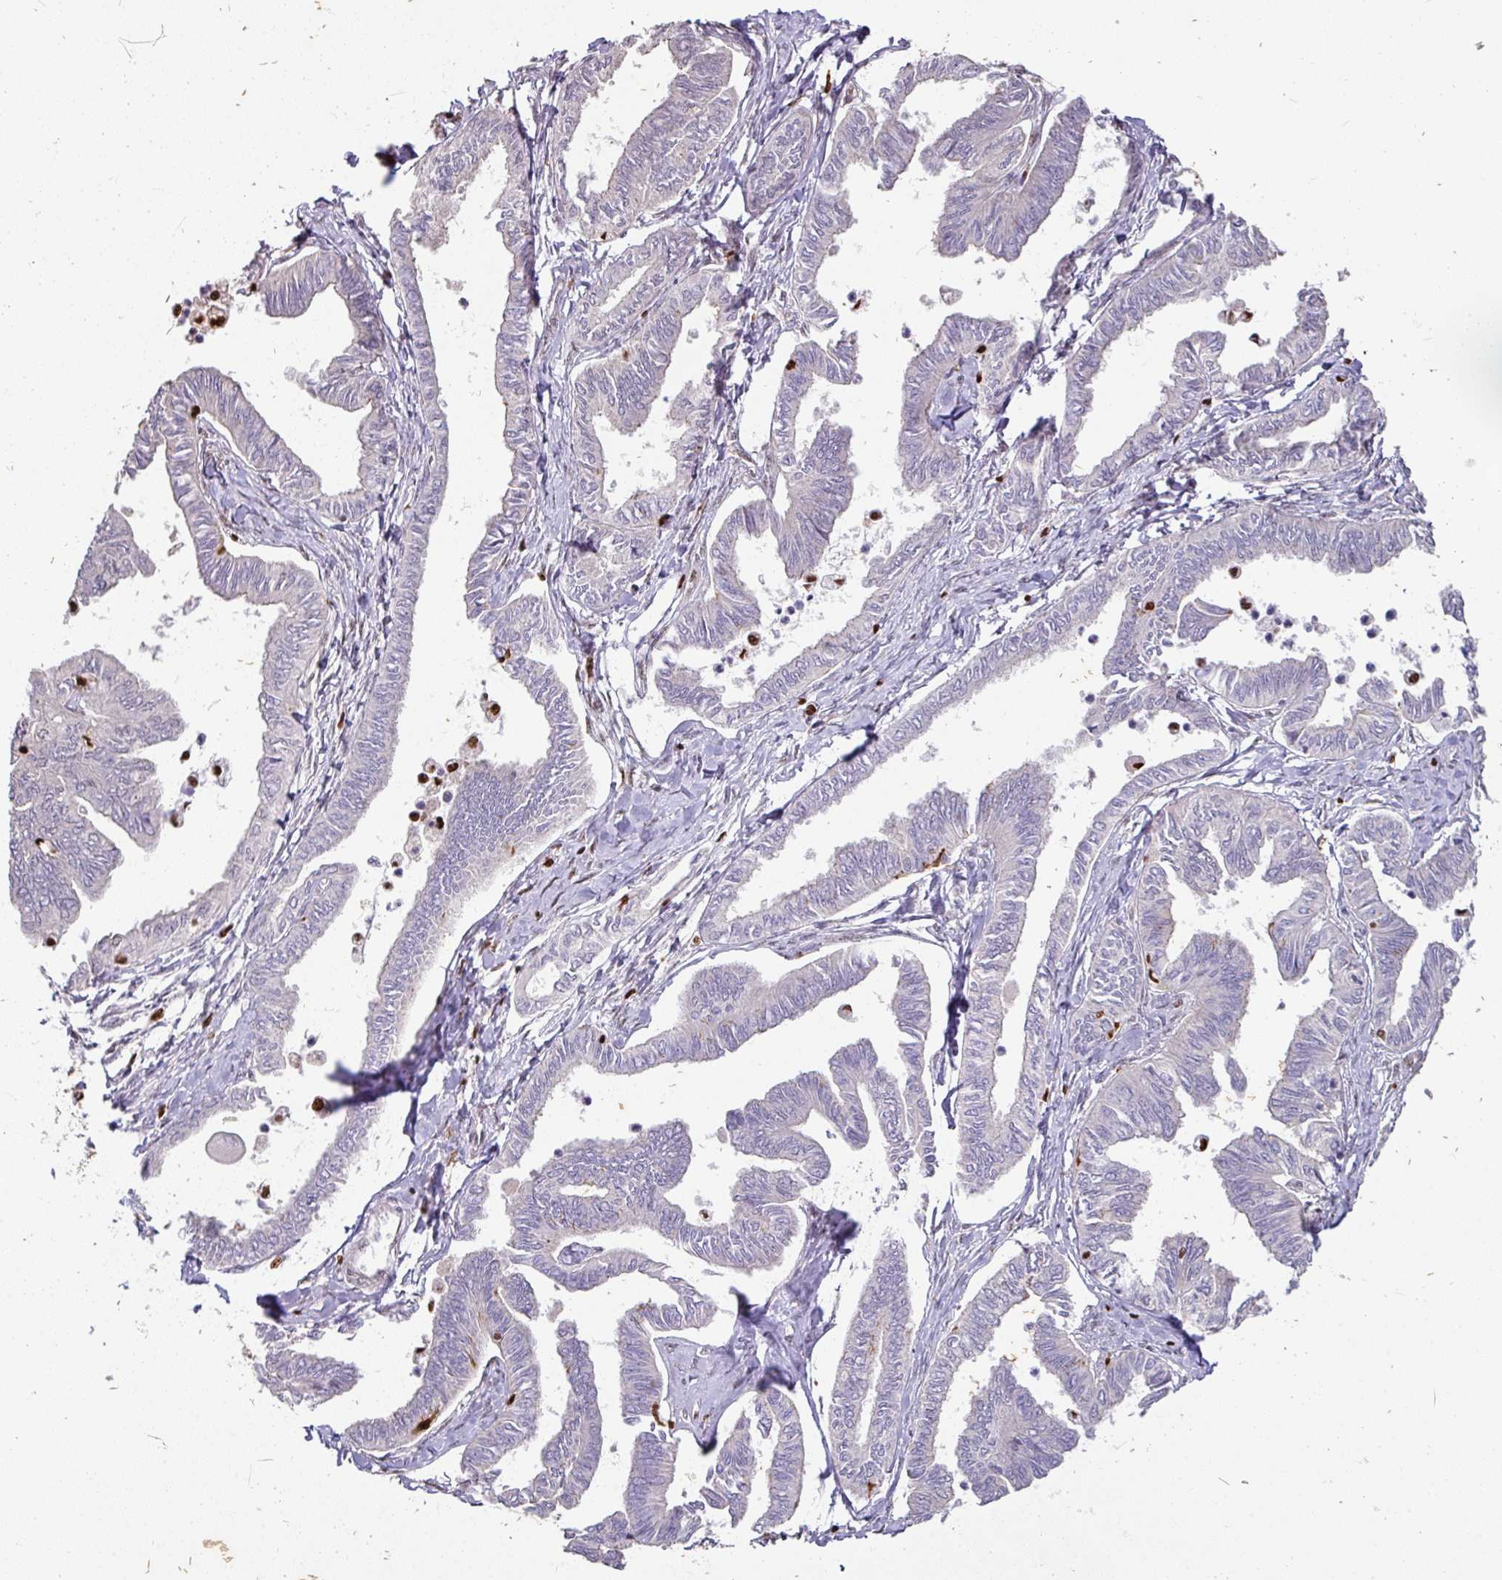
{"staining": {"intensity": "negative", "quantity": "none", "location": "none"}, "tissue": "ovarian cancer", "cell_type": "Tumor cells", "image_type": "cancer", "snomed": [{"axis": "morphology", "description": "Carcinoma, endometroid"}, {"axis": "topography", "description": "Ovary"}], "caption": "Immunohistochemistry (IHC) micrograph of neoplastic tissue: ovarian cancer stained with DAB exhibits no significant protein positivity in tumor cells.", "gene": "SAMHD1", "patient": {"sex": "female", "age": 70}}